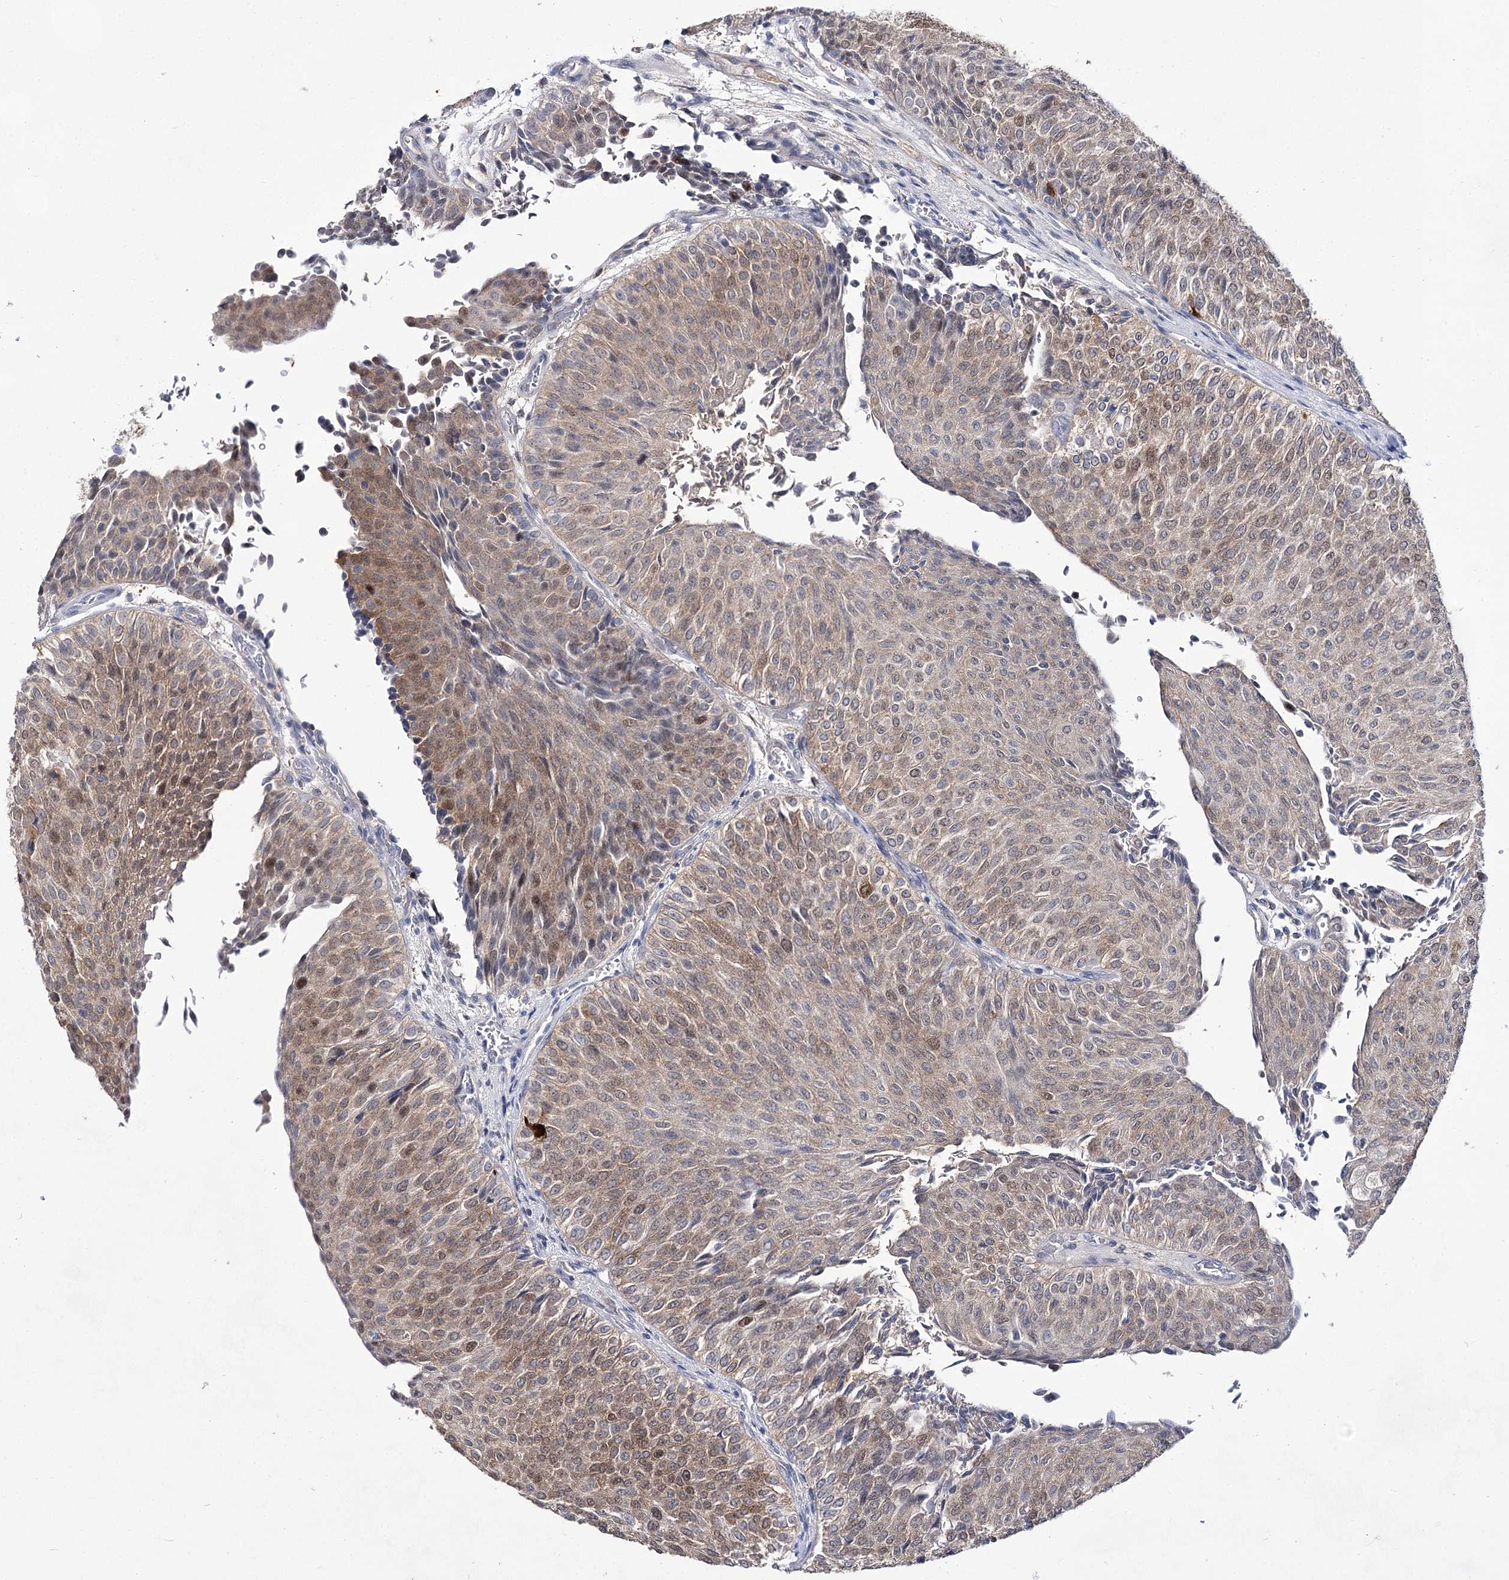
{"staining": {"intensity": "moderate", "quantity": "25%-75%", "location": "cytoplasmic/membranous,nuclear"}, "tissue": "urothelial cancer", "cell_type": "Tumor cells", "image_type": "cancer", "snomed": [{"axis": "morphology", "description": "Urothelial carcinoma, Low grade"}, {"axis": "topography", "description": "Urinary bladder"}], "caption": "Urothelial cancer tissue displays moderate cytoplasmic/membranous and nuclear staining in approximately 25%-75% of tumor cells (DAB (3,3'-diaminobenzidine) IHC with brightfield microscopy, high magnification).", "gene": "UGDH", "patient": {"sex": "male", "age": 78}}